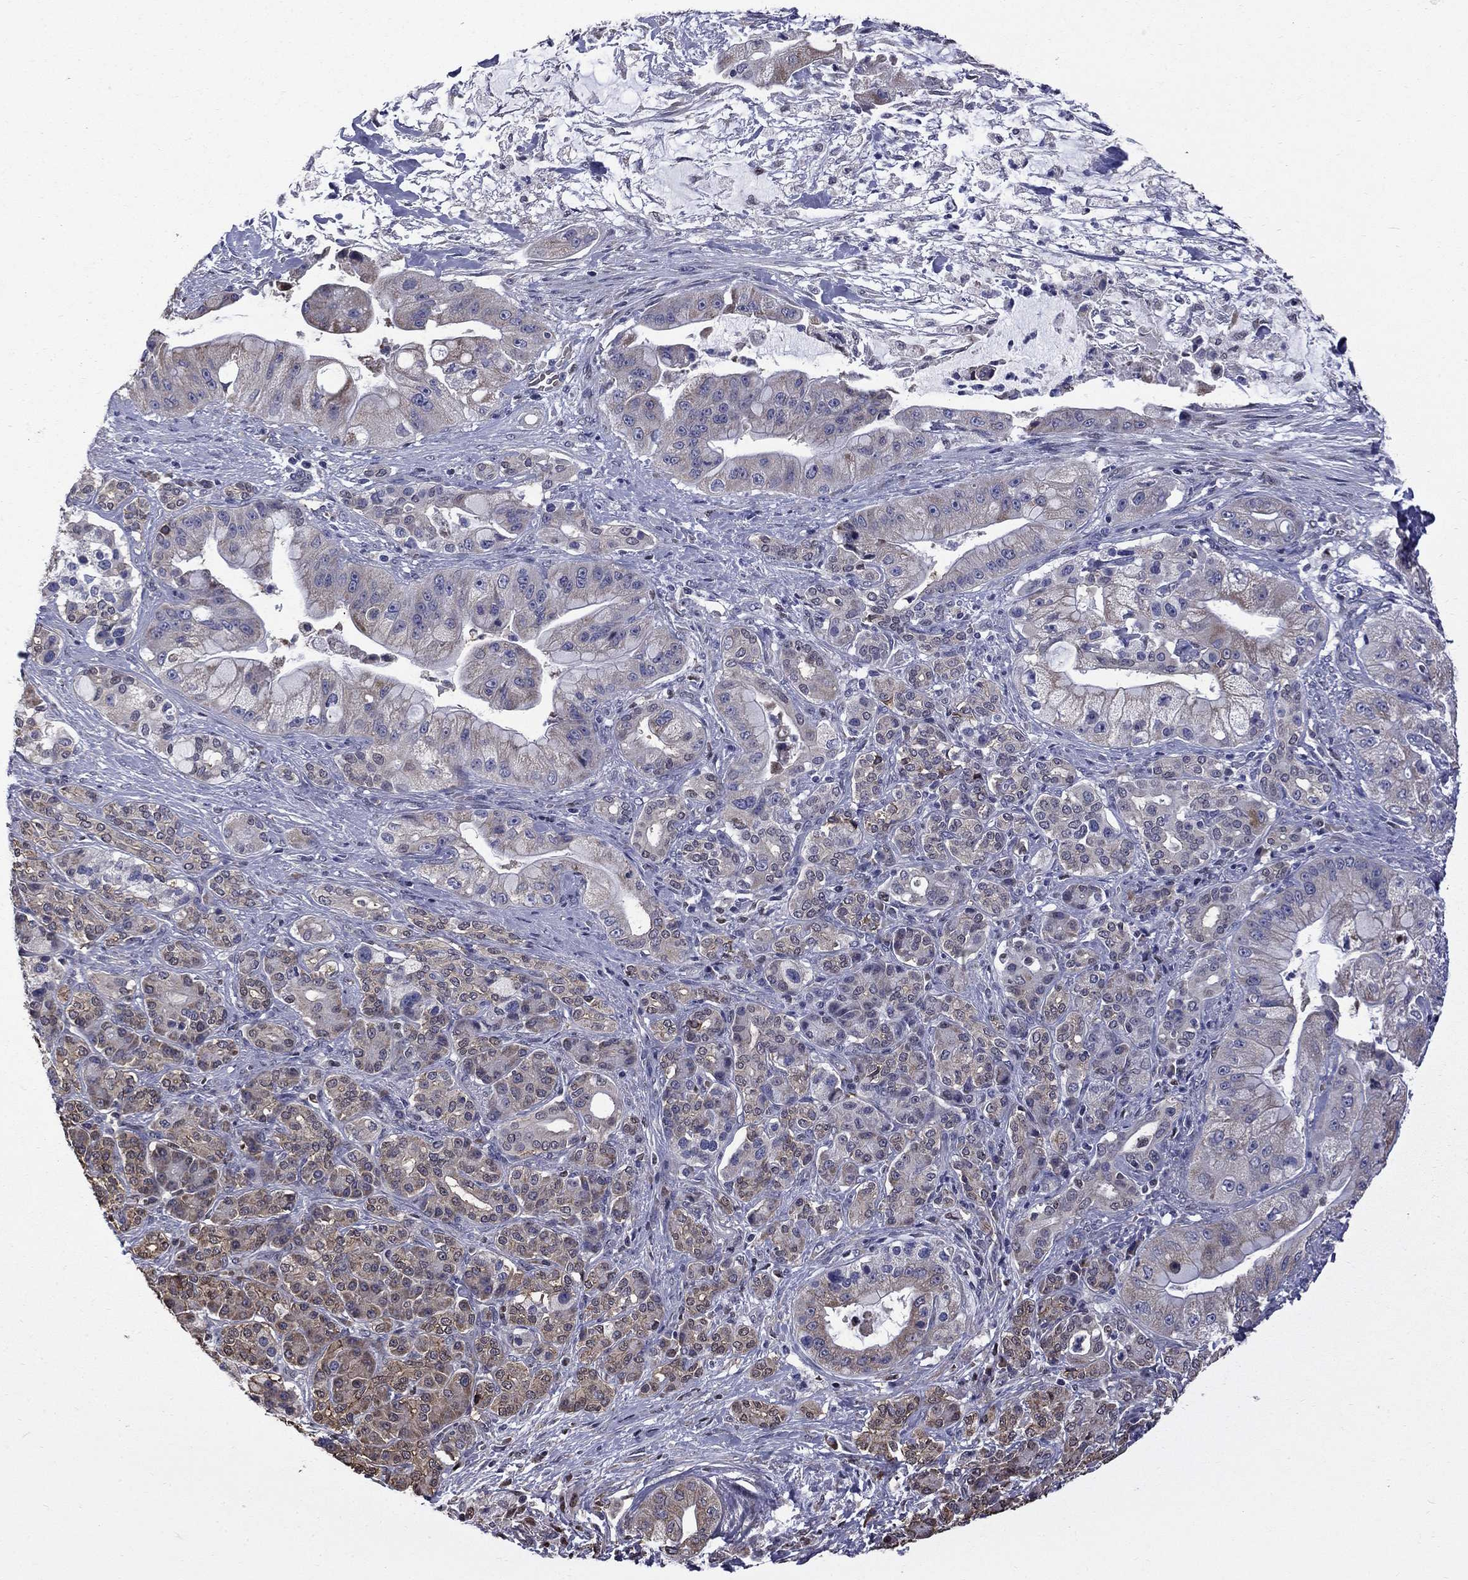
{"staining": {"intensity": "weak", "quantity": "<25%", "location": "cytoplasmic/membranous"}, "tissue": "pancreatic cancer", "cell_type": "Tumor cells", "image_type": "cancer", "snomed": [{"axis": "morphology", "description": "Normal tissue, NOS"}, {"axis": "morphology", "description": "Inflammation, NOS"}, {"axis": "morphology", "description": "Adenocarcinoma, NOS"}, {"axis": "topography", "description": "Pancreas"}], "caption": "A photomicrograph of pancreatic cancer stained for a protein demonstrates no brown staining in tumor cells.", "gene": "HSPB2", "patient": {"sex": "male", "age": 57}}